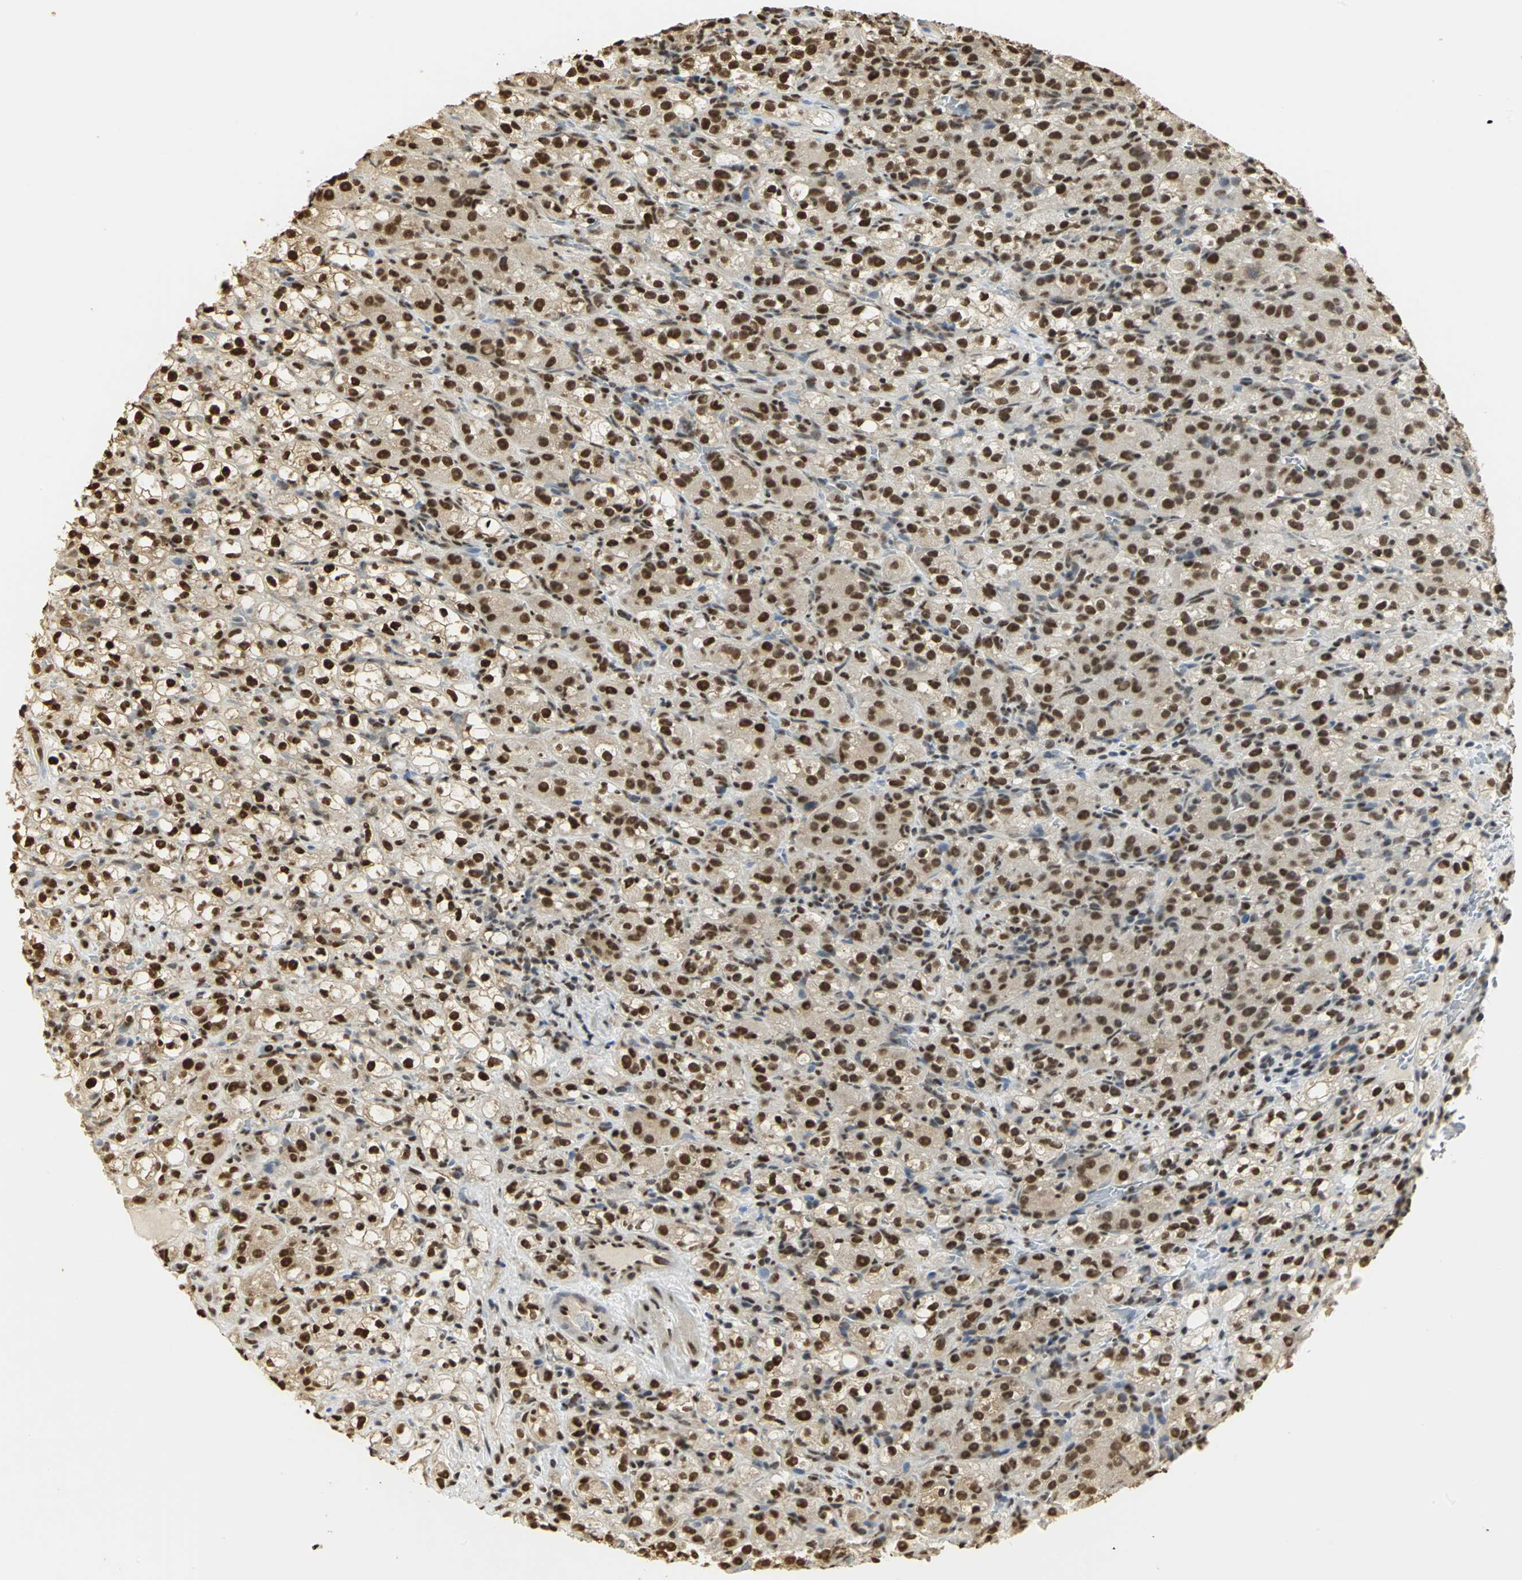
{"staining": {"intensity": "strong", "quantity": ">75%", "location": "cytoplasmic/membranous,nuclear"}, "tissue": "renal cancer", "cell_type": "Tumor cells", "image_type": "cancer", "snomed": [{"axis": "morphology", "description": "Normal tissue, NOS"}, {"axis": "morphology", "description": "Adenocarcinoma, NOS"}, {"axis": "topography", "description": "Kidney"}], "caption": "Renal adenocarcinoma was stained to show a protein in brown. There is high levels of strong cytoplasmic/membranous and nuclear staining in approximately >75% of tumor cells. The staining was performed using DAB (3,3'-diaminobenzidine), with brown indicating positive protein expression. Nuclei are stained blue with hematoxylin.", "gene": "SET", "patient": {"sex": "male", "age": 61}}